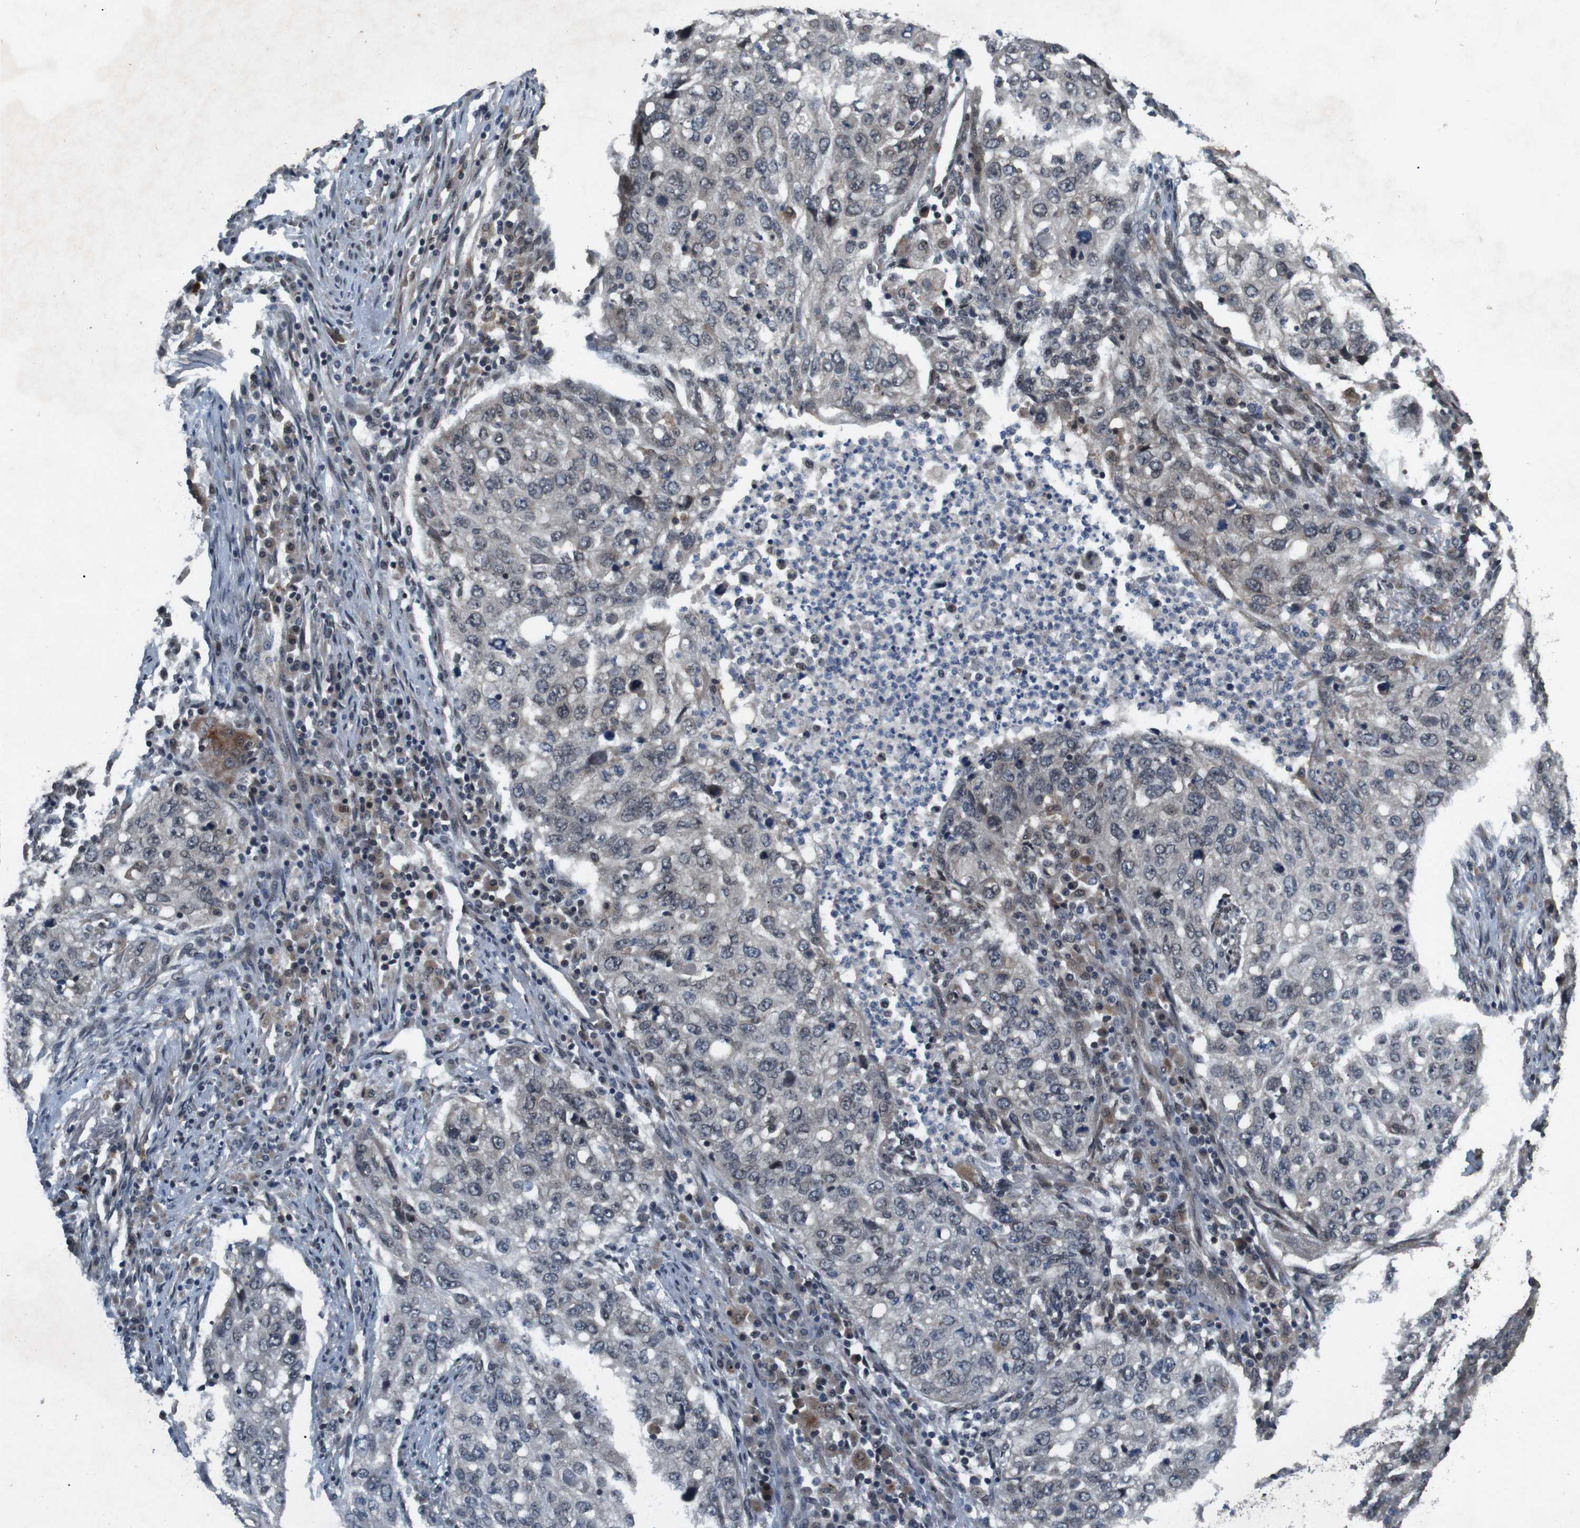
{"staining": {"intensity": "negative", "quantity": "none", "location": "none"}, "tissue": "lung cancer", "cell_type": "Tumor cells", "image_type": "cancer", "snomed": [{"axis": "morphology", "description": "Squamous cell carcinoma, NOS"}, {"axis": "topography", "description": "Lung"}], "caption": "This micrograph is of lung cancer stained with IHC to label a protein in brown with the nuclei are counter-stained blue. There is no staining in tumor cells.", "gene": "SOCS1", "patient": {"sex": "female", "age": 63}}